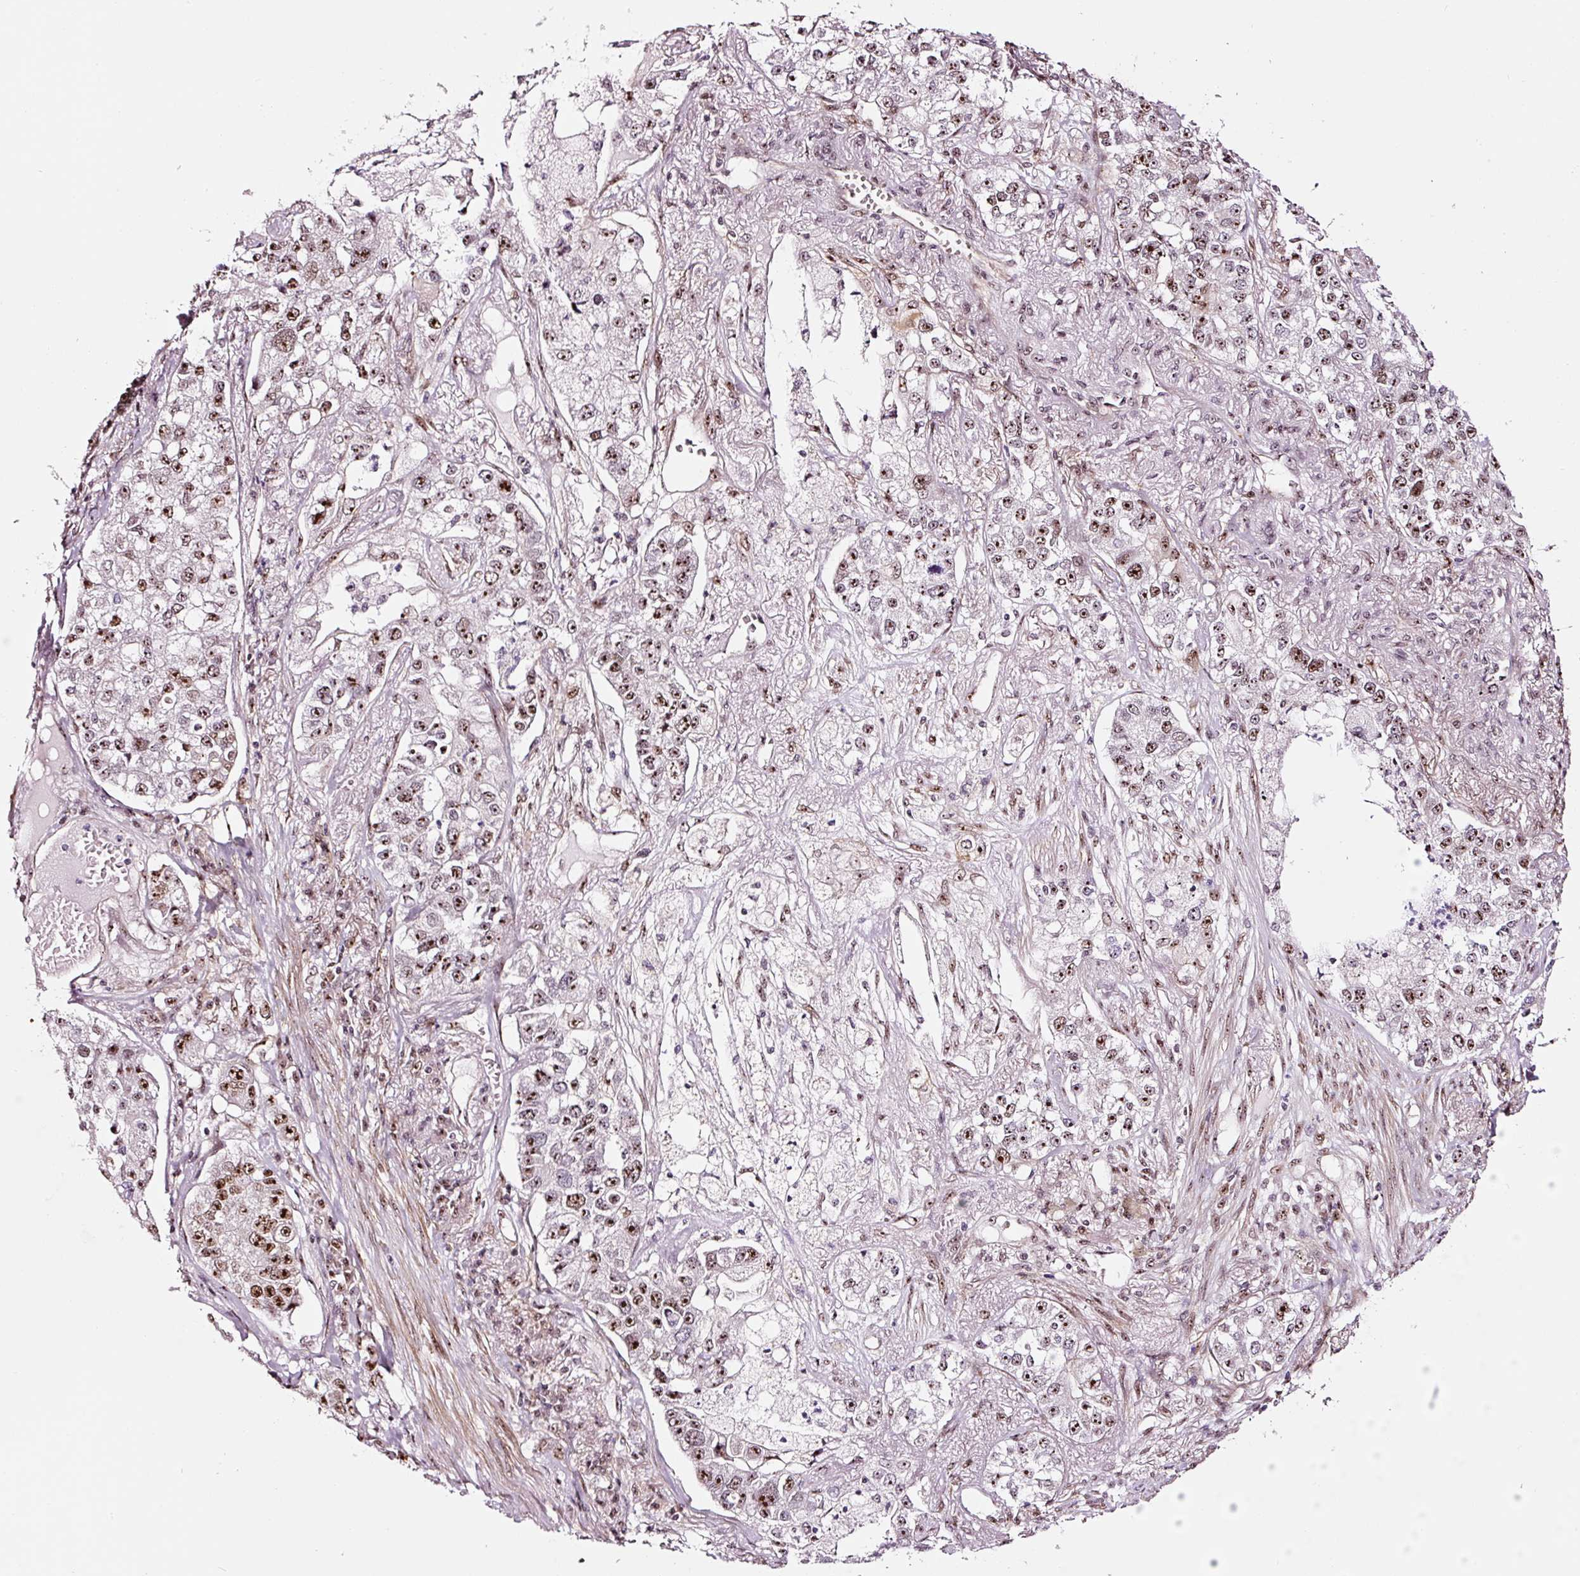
{"staining": {"intensity": "strong", "quantity": ">75%", "location": "nuclear"}, "tissue": "lung cancer", "cell_type": "Tumor cells", "image_type": "cancer", "snomed": [{"axis": "morphology", "description": "Adenocarcinoma, NOS"}, {"axis": "topography", "description": "Lung"}], "caption": "This histopathology image demonstrates lung cancer (adenocarcinoma) stained with IHC to label a protein in brown. The nuclear of tumor cells show strong positivity for the protein. Nuclei are counter-stained blue.", "gene": "GNL3", "patient": {"sex": "male", "age": 49}}